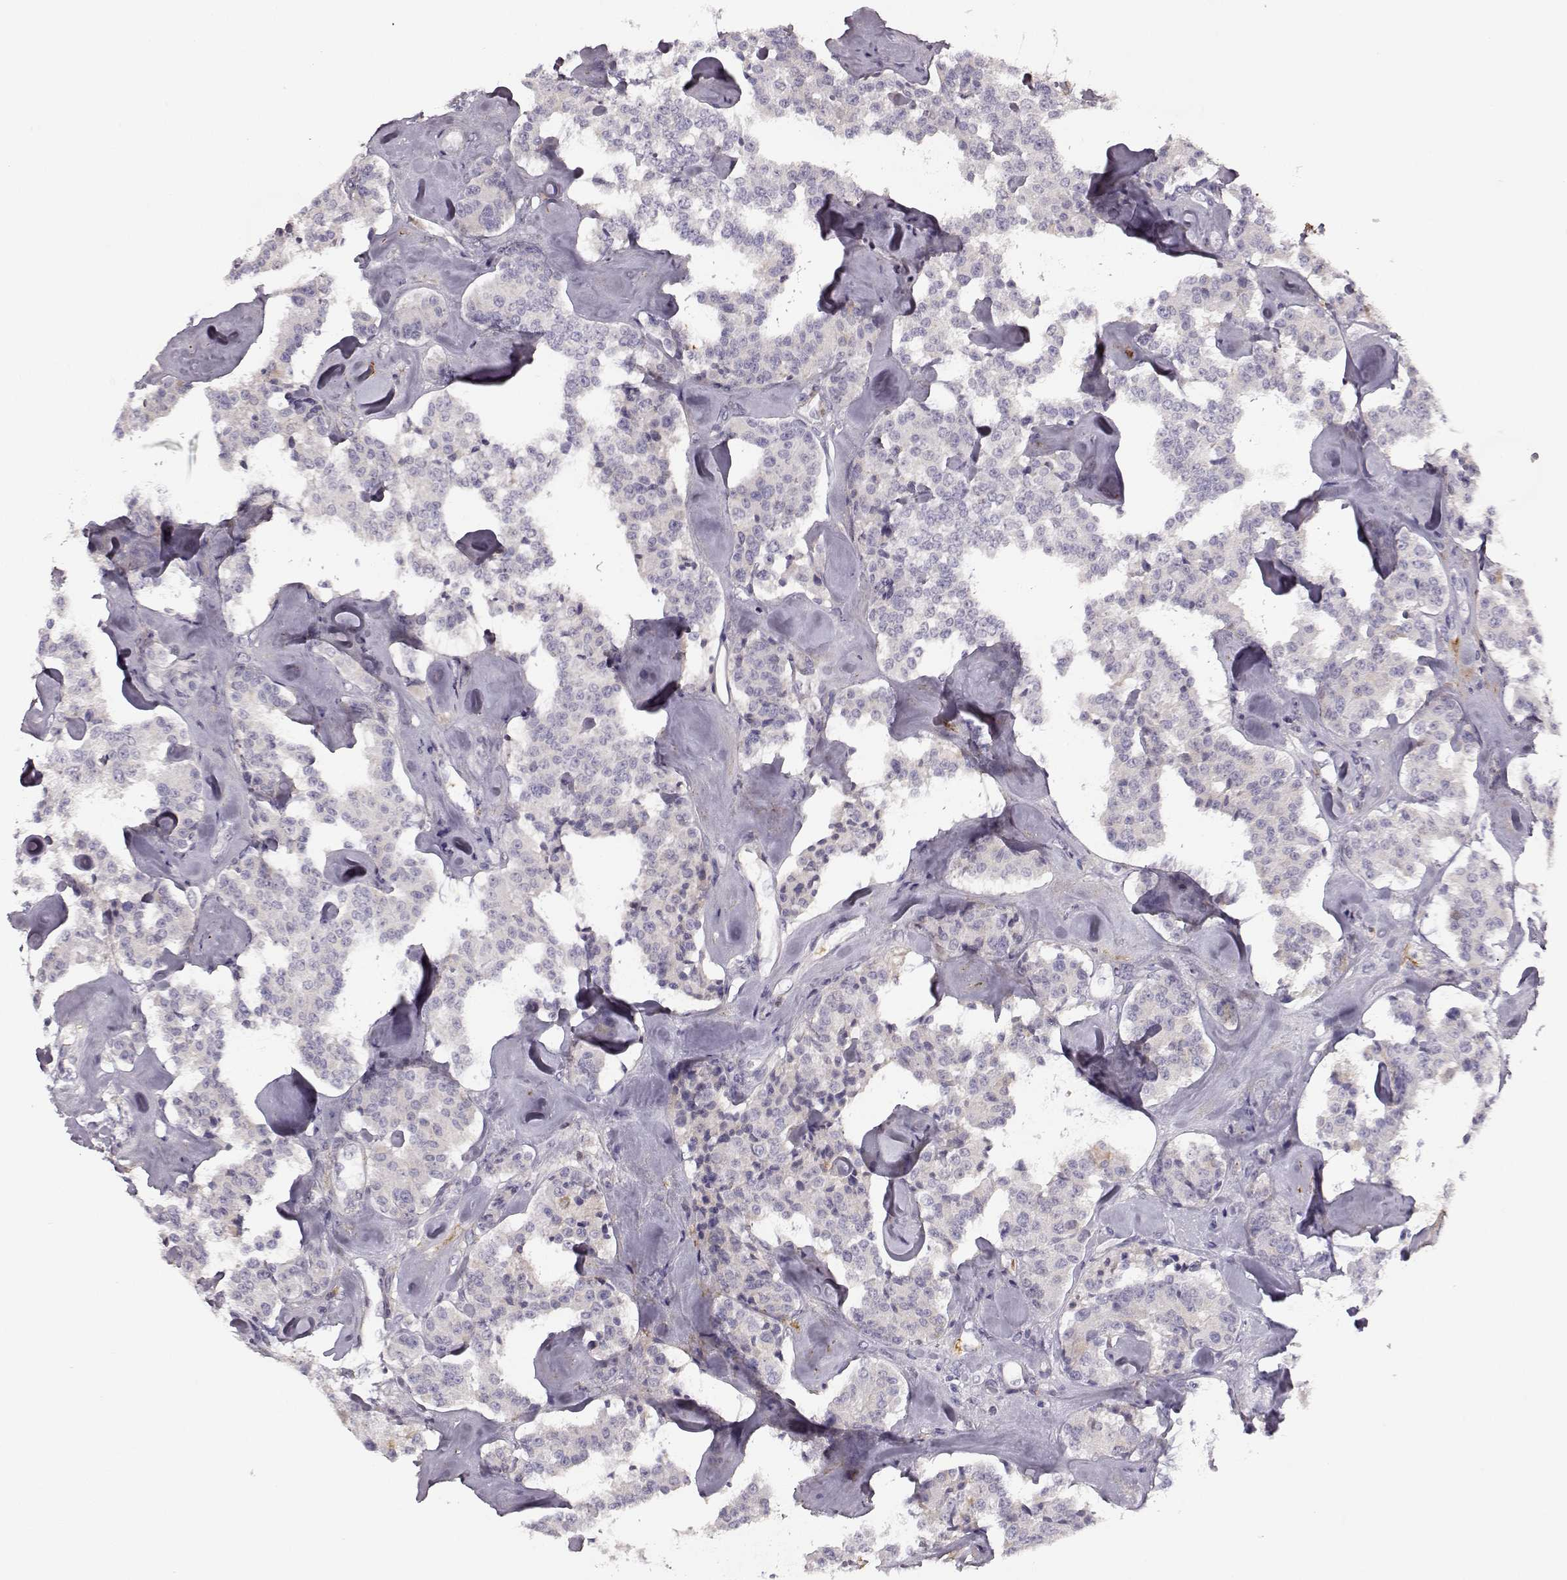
{"staining": {"intensity": "negative", "quantity": "none", "location": "none"}, "tissue": "carcinoid", "cell_type": "Tumor cells", "image_type": "cancer", "snomed": [{"axis": "morphology", "description": "Carcinoid, malignant, NOS"}, {"axis": "topography", "description": "Pancreas"}], "caption": "This is an immunohistochemistry (IHC) photomicrograph of carcinoid. There is no staining in tumor cells.", "gene": "TRIM69", "patient": {"sex": "male", "age": 41}}